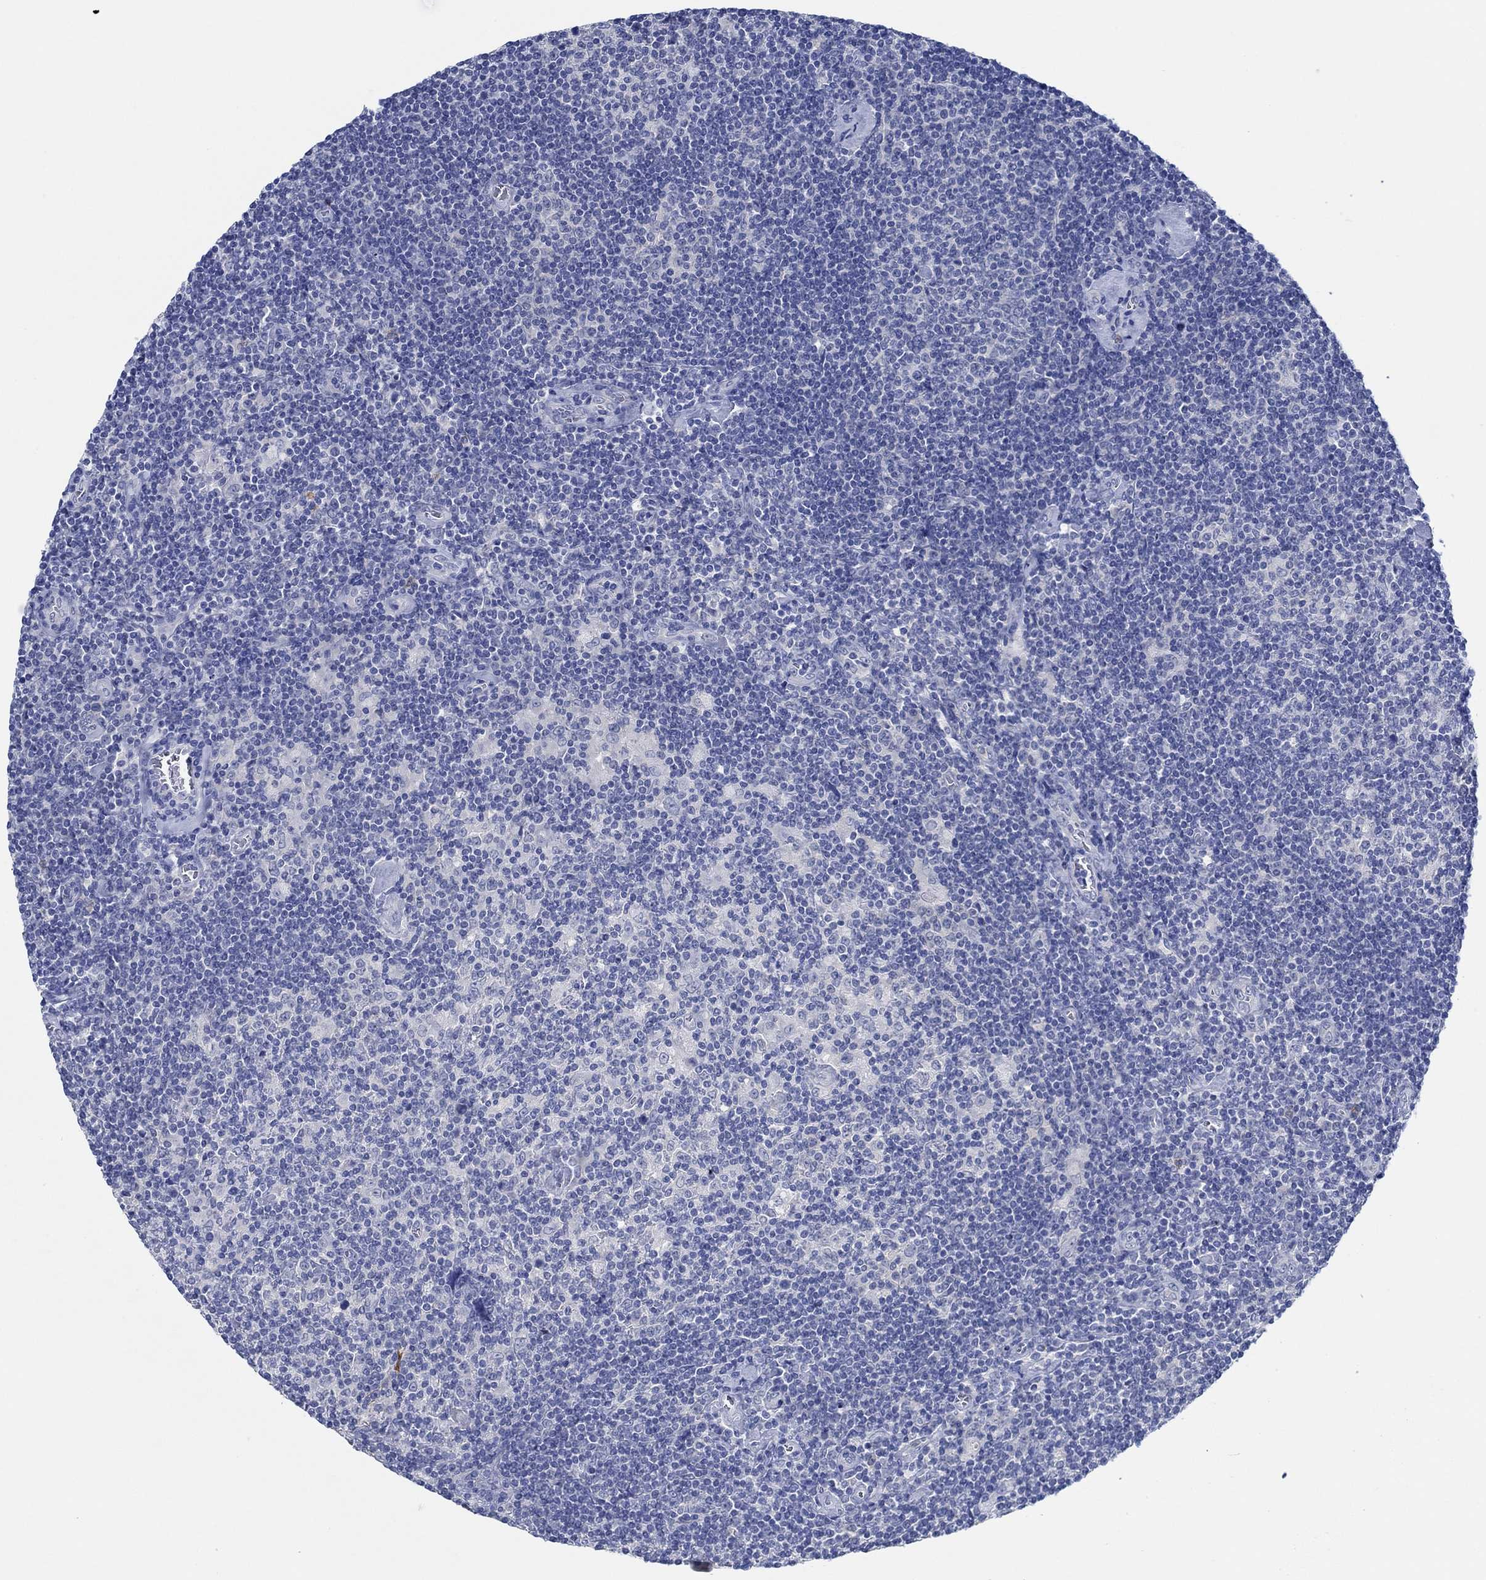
{"staining": {"intensity": "negative", "quantity": "none", "location": "none"}, "tissue": "lymphoma", "cell_type": "Tumor cells", "image_type": "cancer", "snomed": [{"axis": "morphology", "description": "Hodgkin's disease, NOS"}, {"axis": "topography", "description": "Lymph node"}], "caption": "Immunohistochemical staining of lymphoma displays no significant staining in tumor cells.", "gene": "ZNF671", "patient": {"sex": "male", "age": 40}}